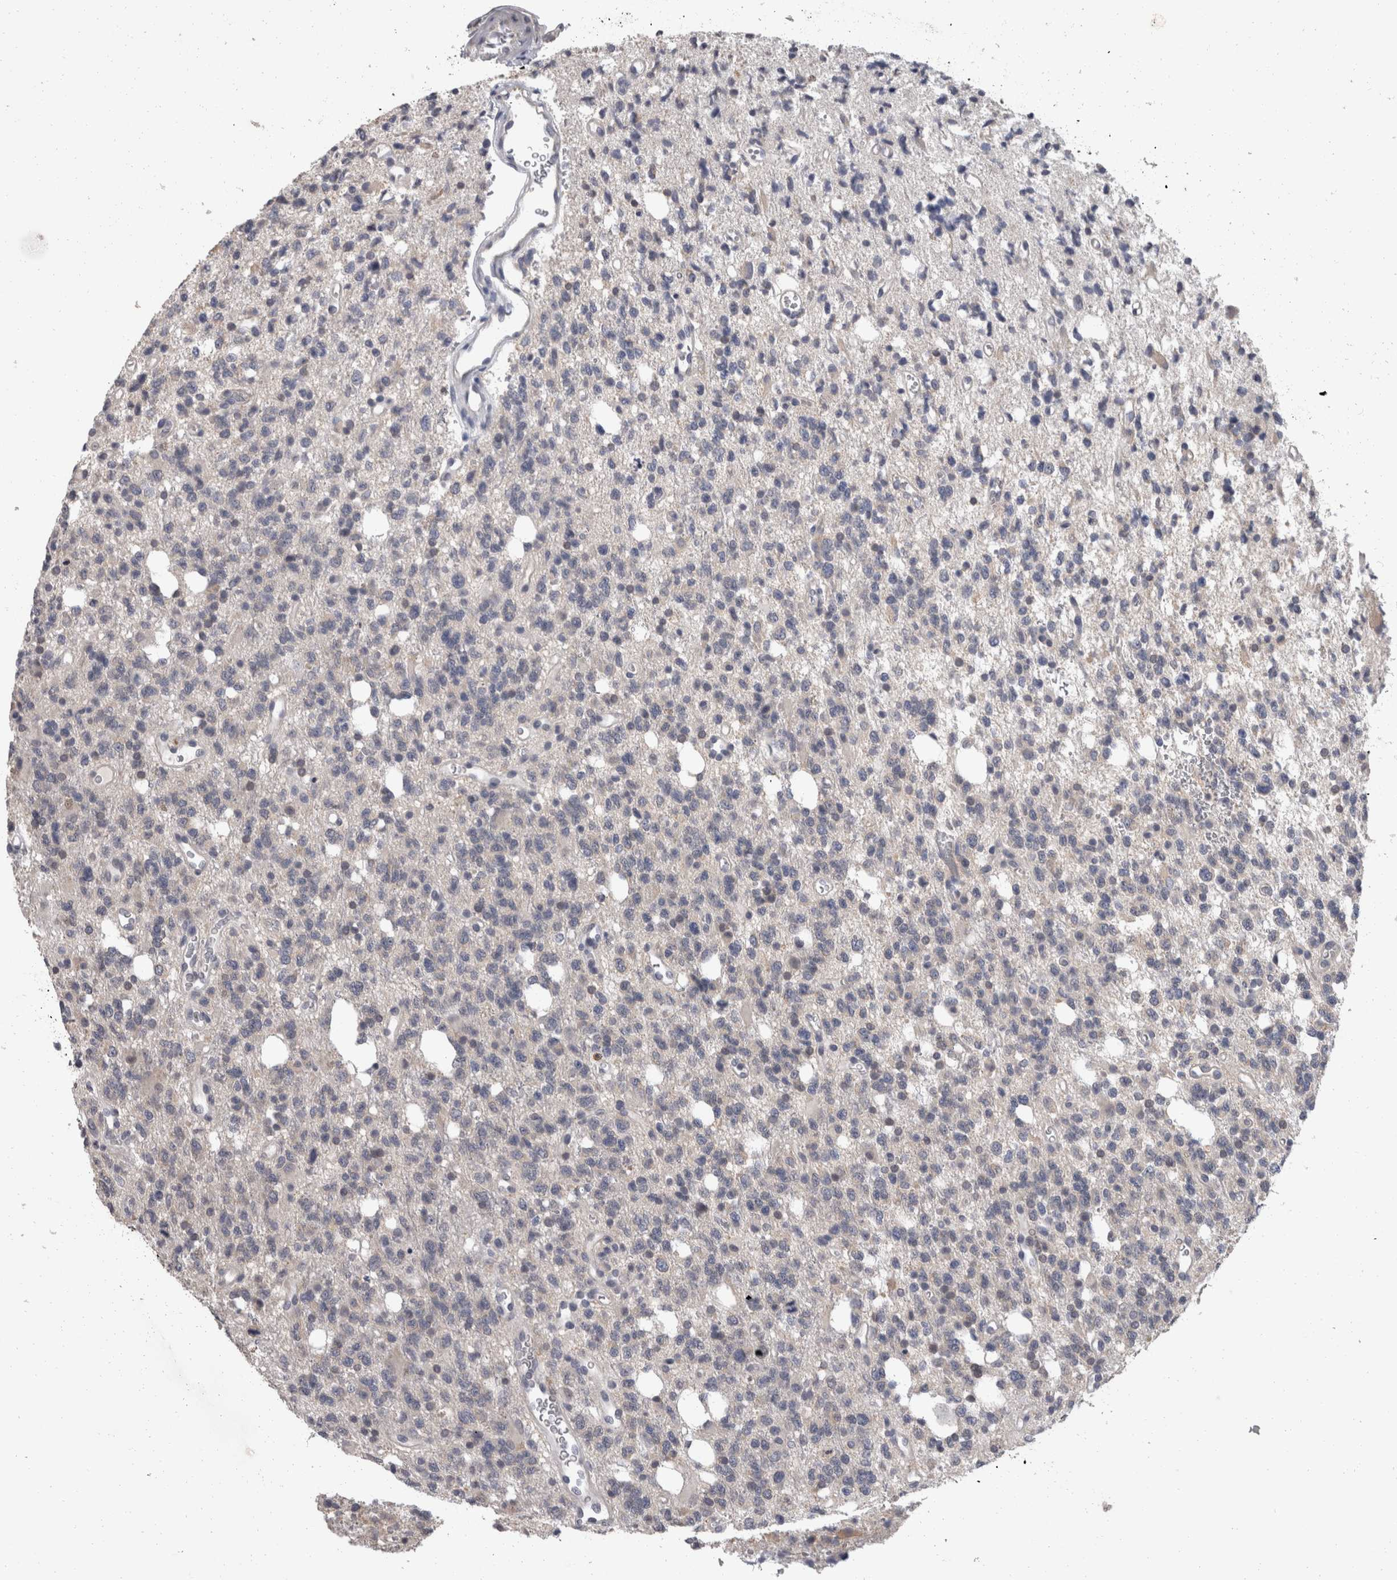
{"staining": {"intensity": "negative", "quantity": "none", "location": "none"}, "tissue": "glioma", "cell_type": "Tumor cells", "image_type": "cancer", "snomed": [{"axis": "morphology", "description": "Glioma, malignant, High grade"}, {"axis": "topography", "description": "Brain"}], "caption": "Tumor cells show no significant expression in malignant glioma (high-grade).", "gene": "FHOD3", "patient": {"sex": "female", "age": 62}}